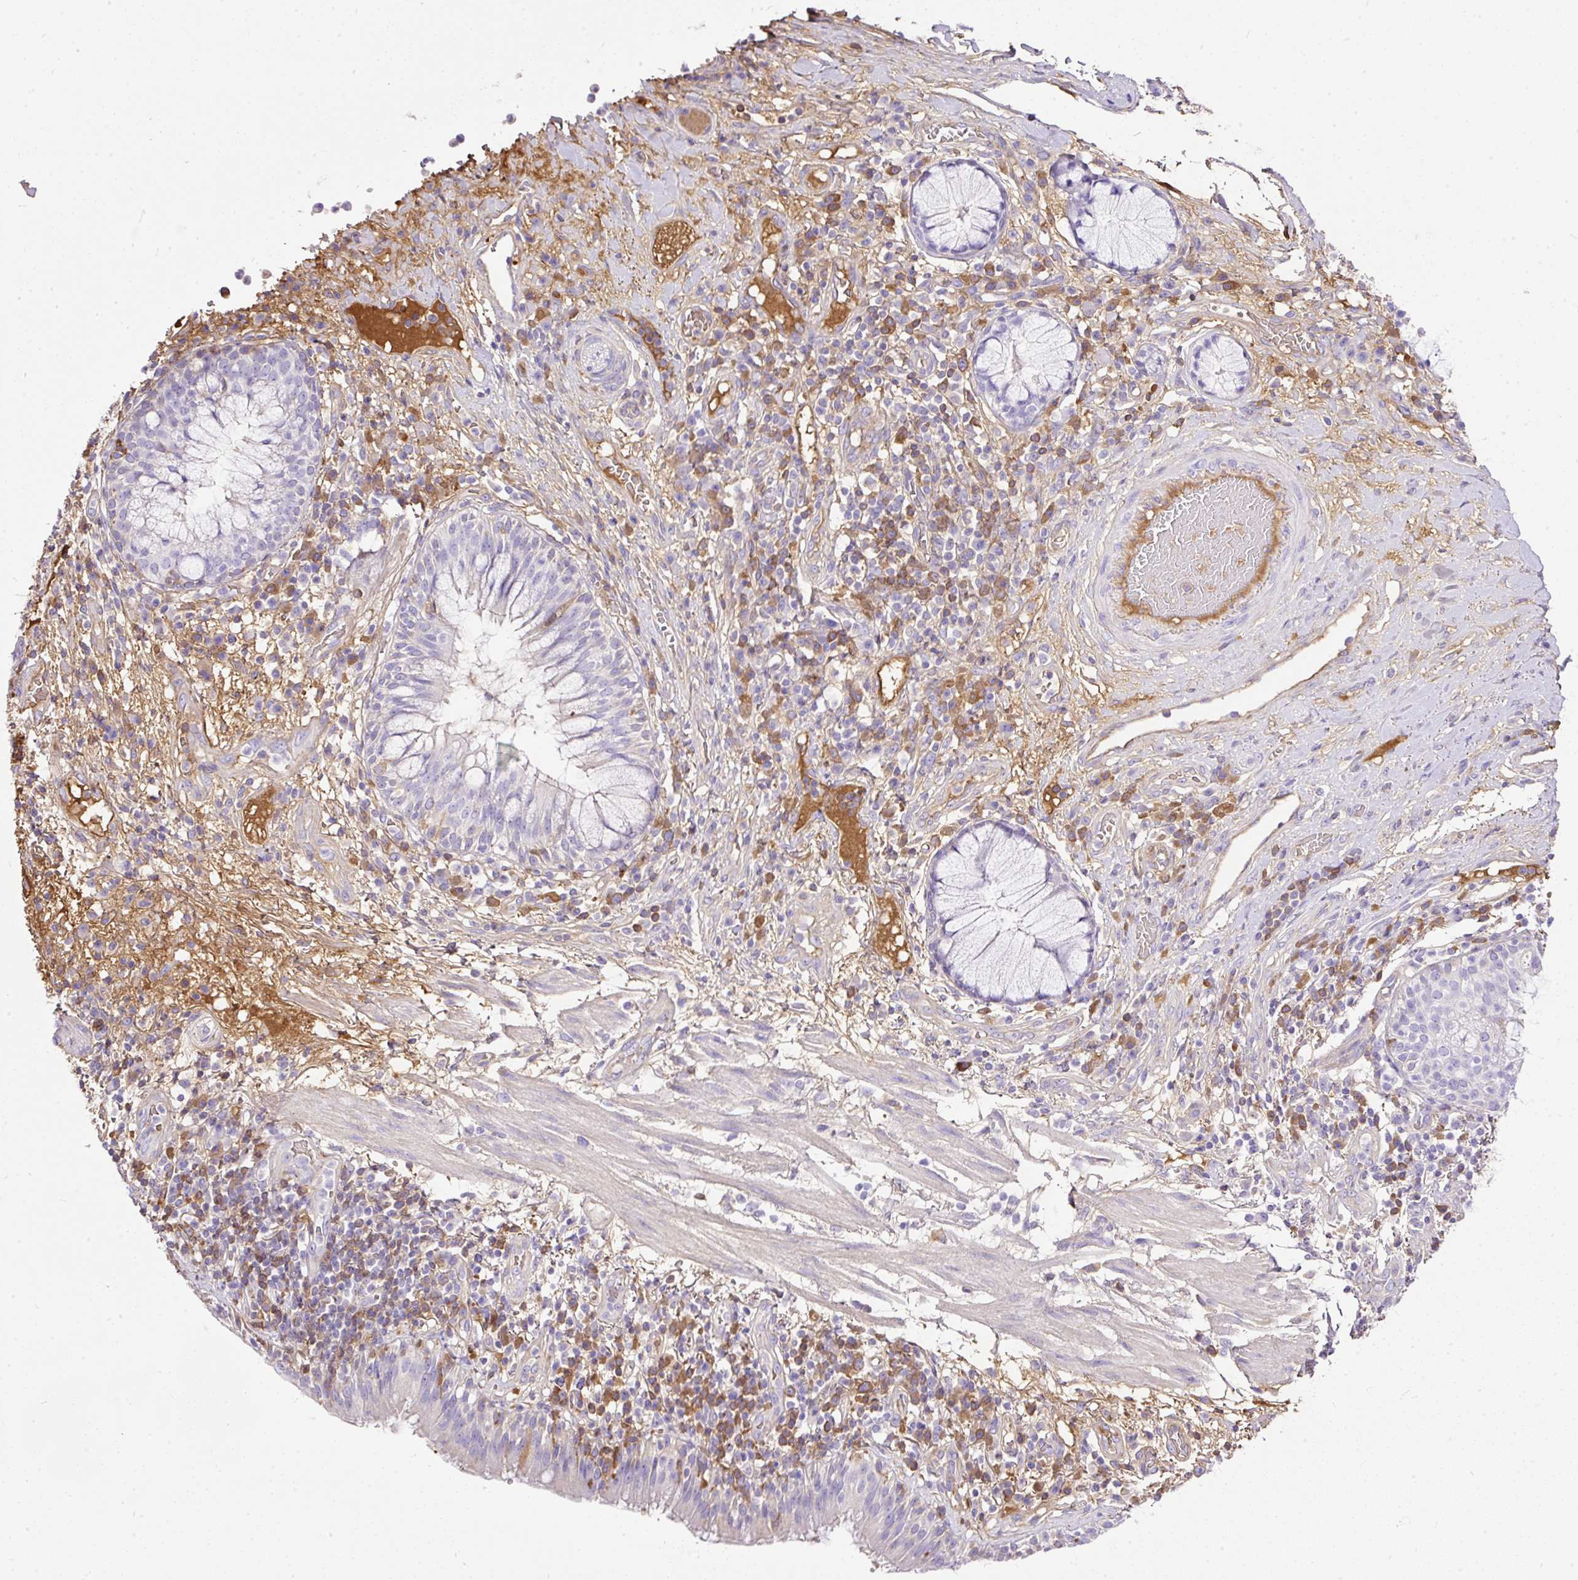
{"staining": {"intensity": "negative", "quantity": "none", "location": "none"}, "tissue": "bronchus", "cell_type": "Respiratory epithelial cells", "image_type": "normal", "snomed": [{"axis": "morphology", "description": "Normal tissue, NOS"}, {"axis": "topography", "description": "Cartilage tissue"}, {"axis": "topography", "description": "Bronchus"}], "caption": "Immunohistochemical staining of benign bronchus demonstrates no significant staining in respiratory epithelial cells.", "gene": "CLEC3B", "patient": {"sex": "male", "age": 56}}